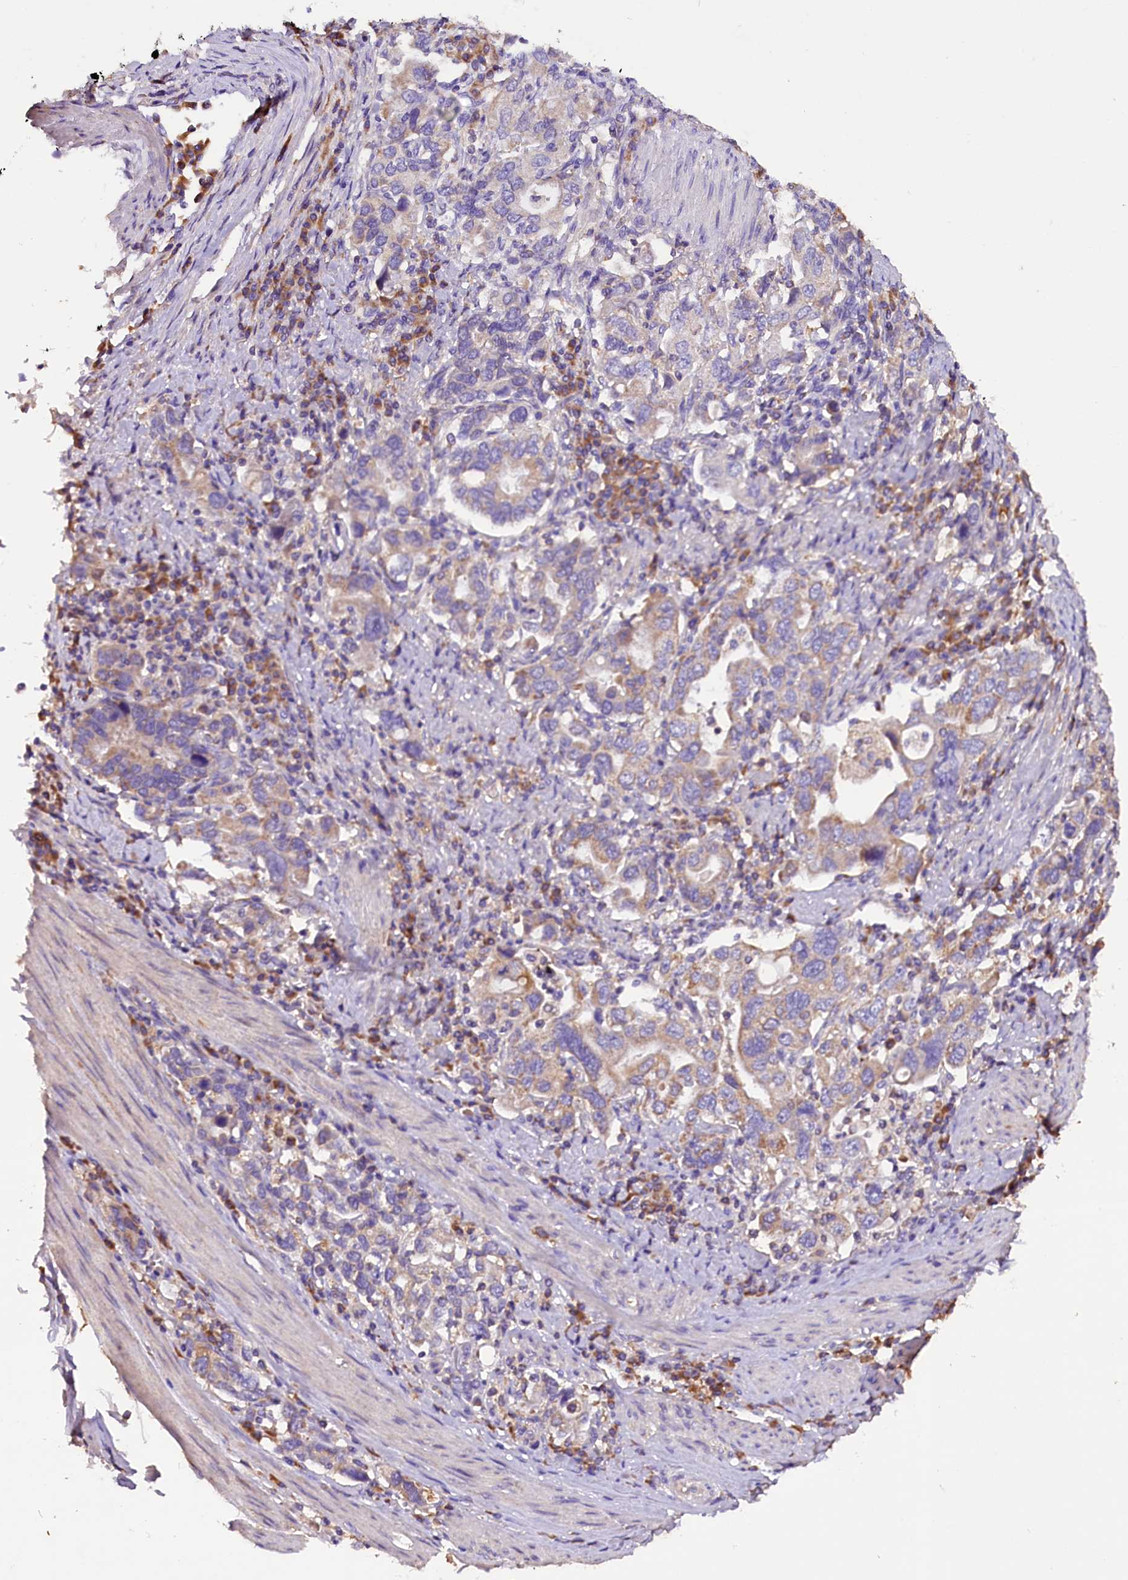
{"staining": {"intensity": "weak", "quantity": ">75%", "location": "cytoplasmic/membranous"}, "tissue": "stomach cancer", "cell_type": "Tumor cells", "image_type": "cancer", "snomed": [{"axis": "morphology", "description": "Adenocarcinoma, NOS"}, {"axis": "topography", "description": "Stomach, upper"}, {"axis": "topography", "description": "Stomach"}], "caption": "Immunohistochemical staining of human stomach cancer reveals low levels of weak cytoplasmic/membranous staining in approximately >75% of tumor cells.", "gene": "SIX5", "patient": {"sex": "male", "age": 62}}